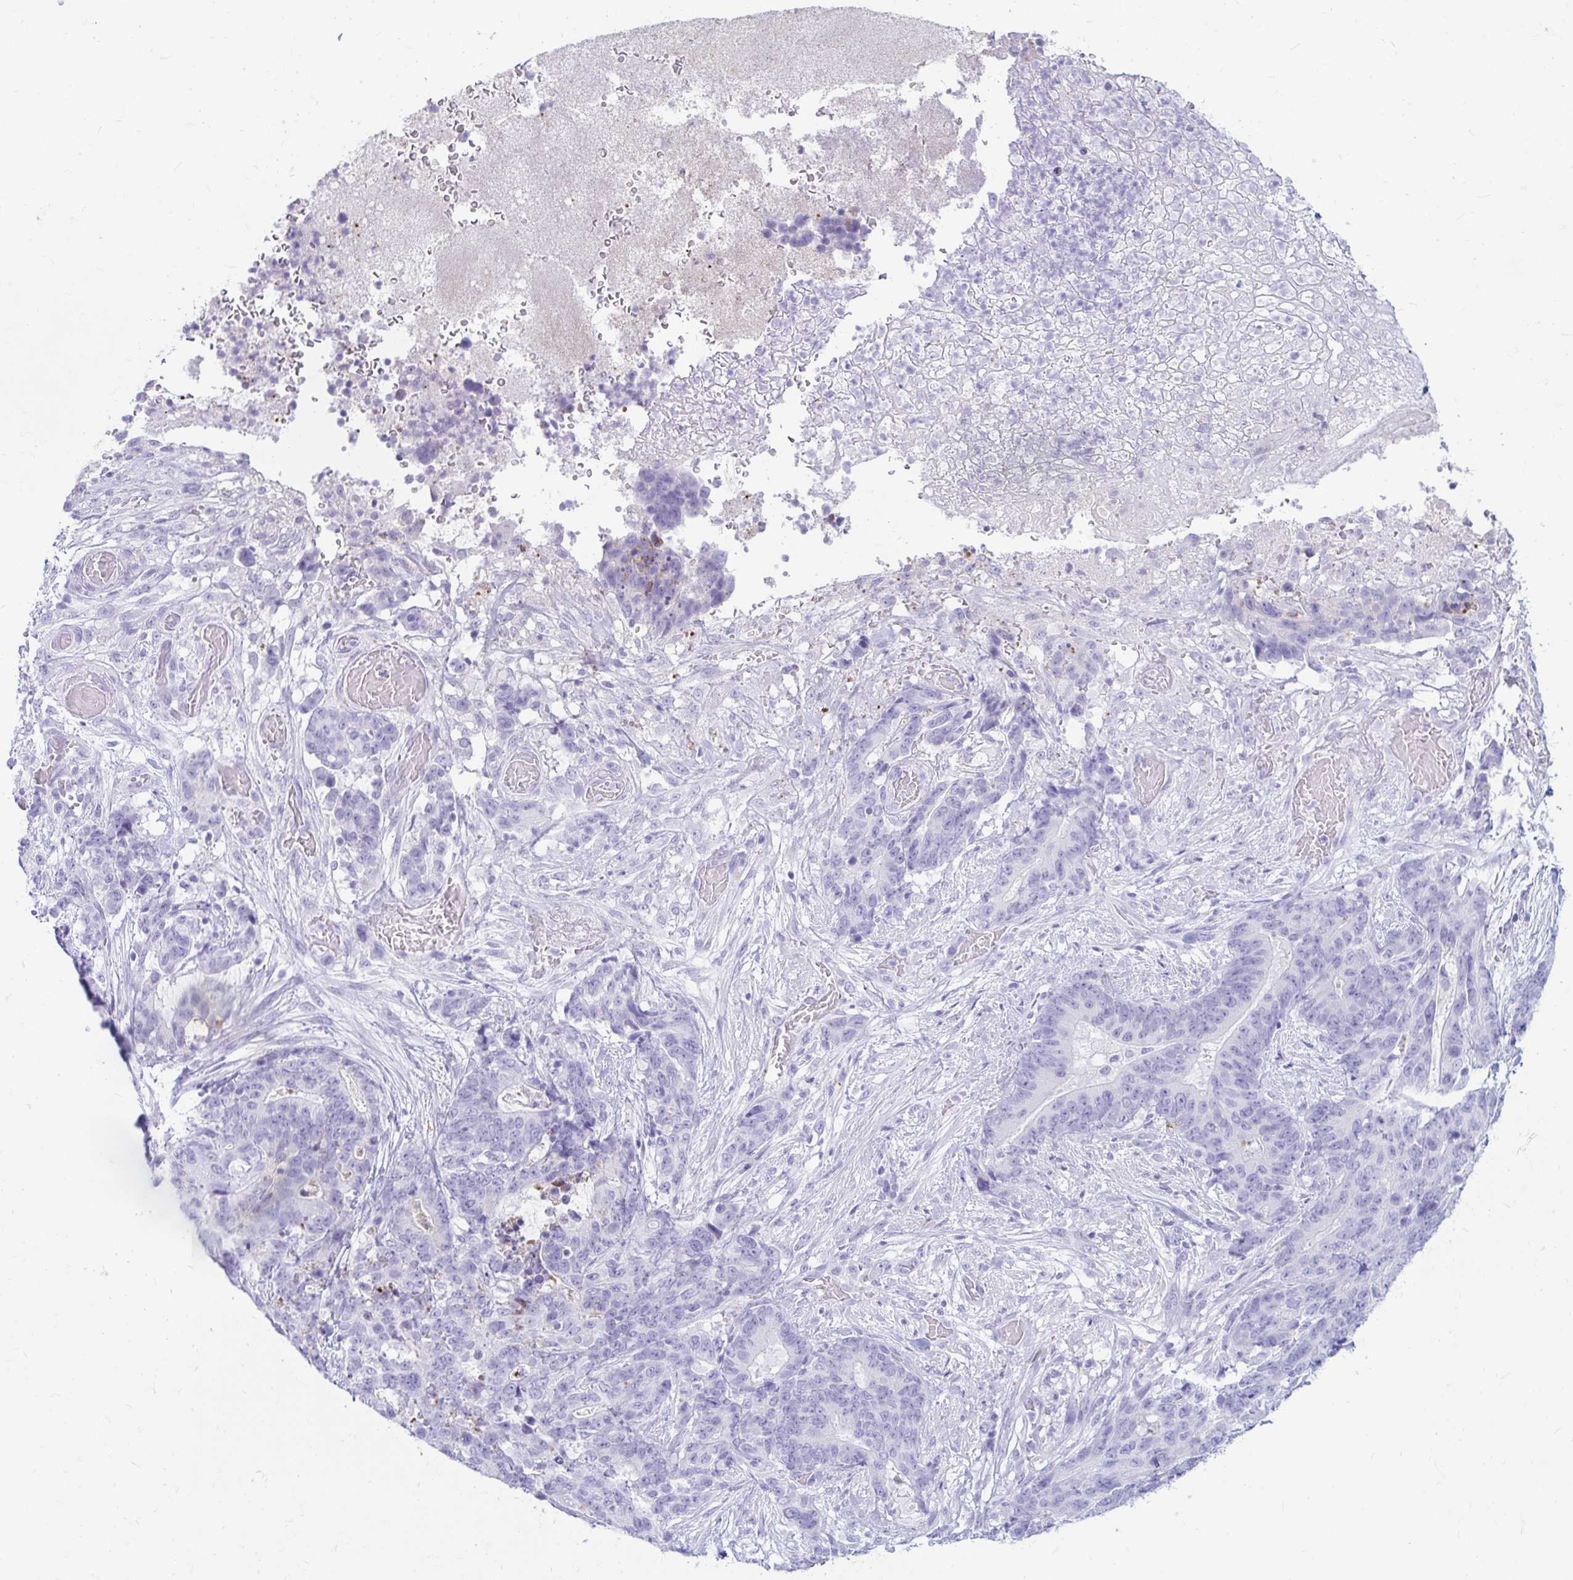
{"staining": {"intensity": "negative", "quantity": "none", "location": "none"}, "tissue": "stomach cancer", "cell_type": "Tumor cells", "image_type": "cancer", "snomed": [{"axis": "morphology", "description": "Normal tissue, NOS"}, {"axis": "morphology", "description": "Adenocarcinoma, NOS"}, {"axis": "topography", "description": "Stomach"}], "caption": "Immunohistochemistry (IHC) micrograph of human adenocarcinoma (stomach) stained for a protein (brown), which exhibits no staining in tumor cells. Brightfield microscopy of IHC stained with DAB (3,3'-diaminobenzidine) (brown) and hematoxylin (blue), captured at high magnification.", "gene": "ERICH6", "patient": {"sex": "female", "age": 64}}